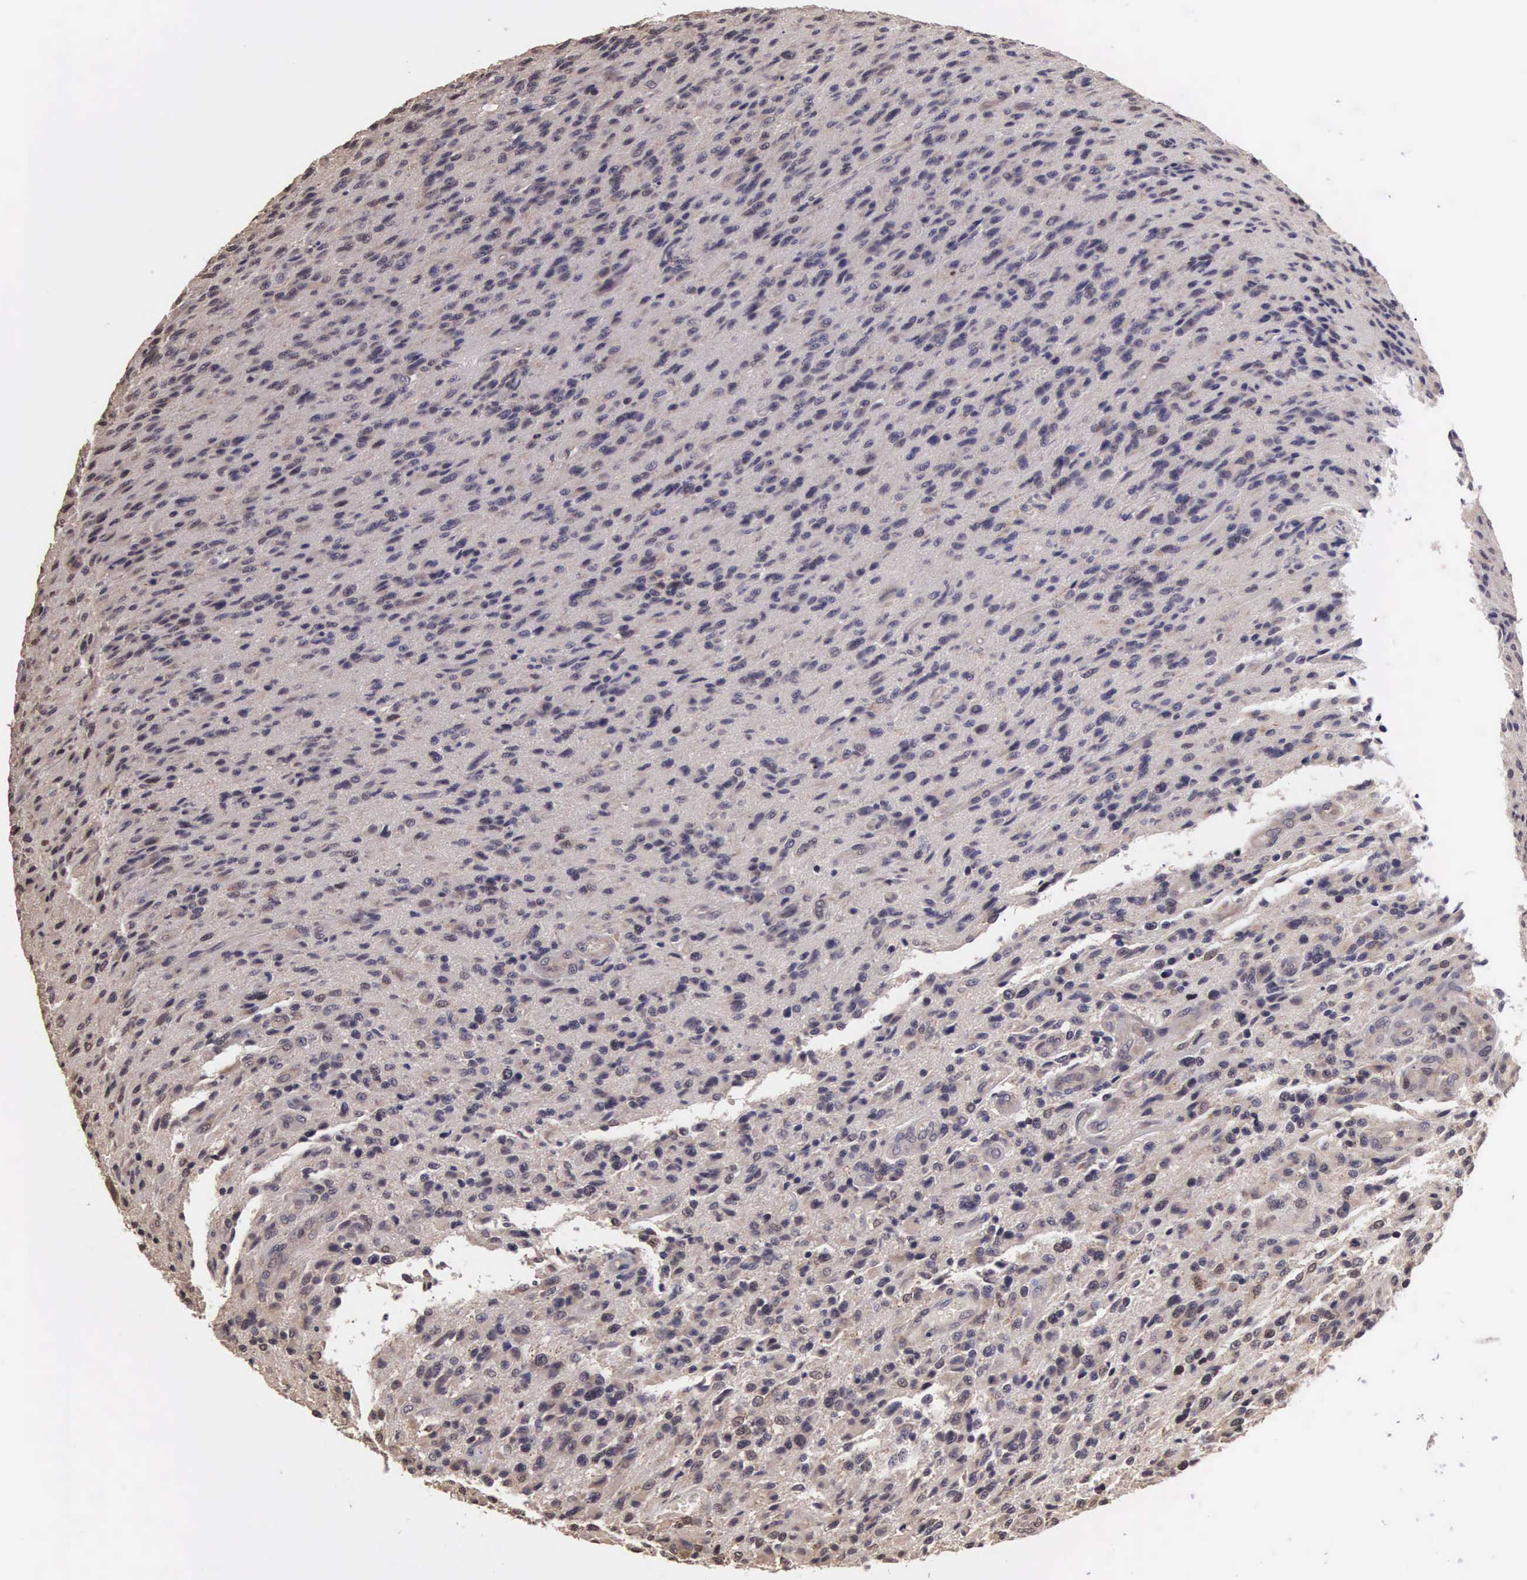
{"staining": {"intensity": "weak", "quantity": "25%-75%", "location": "cytoplasmic/membranous,nuclear"}, "tissue": "glioma", "cell_type": "Tumor cells", "image_type": "cancer", "snomed": [{"axis": "morphology", "description": "Glioma, malignant, High grade"}, {"axis": "topography", "description": "Brain"}], "caption": "Human glioma stained for a protein (brown) exhibits weak cytoplasmic/membranous and nuclear positive positivity in approximately 25%-75% of tumor cells.", "gene": "CDC45", "patient": {"sex": "male", "age": 36}}